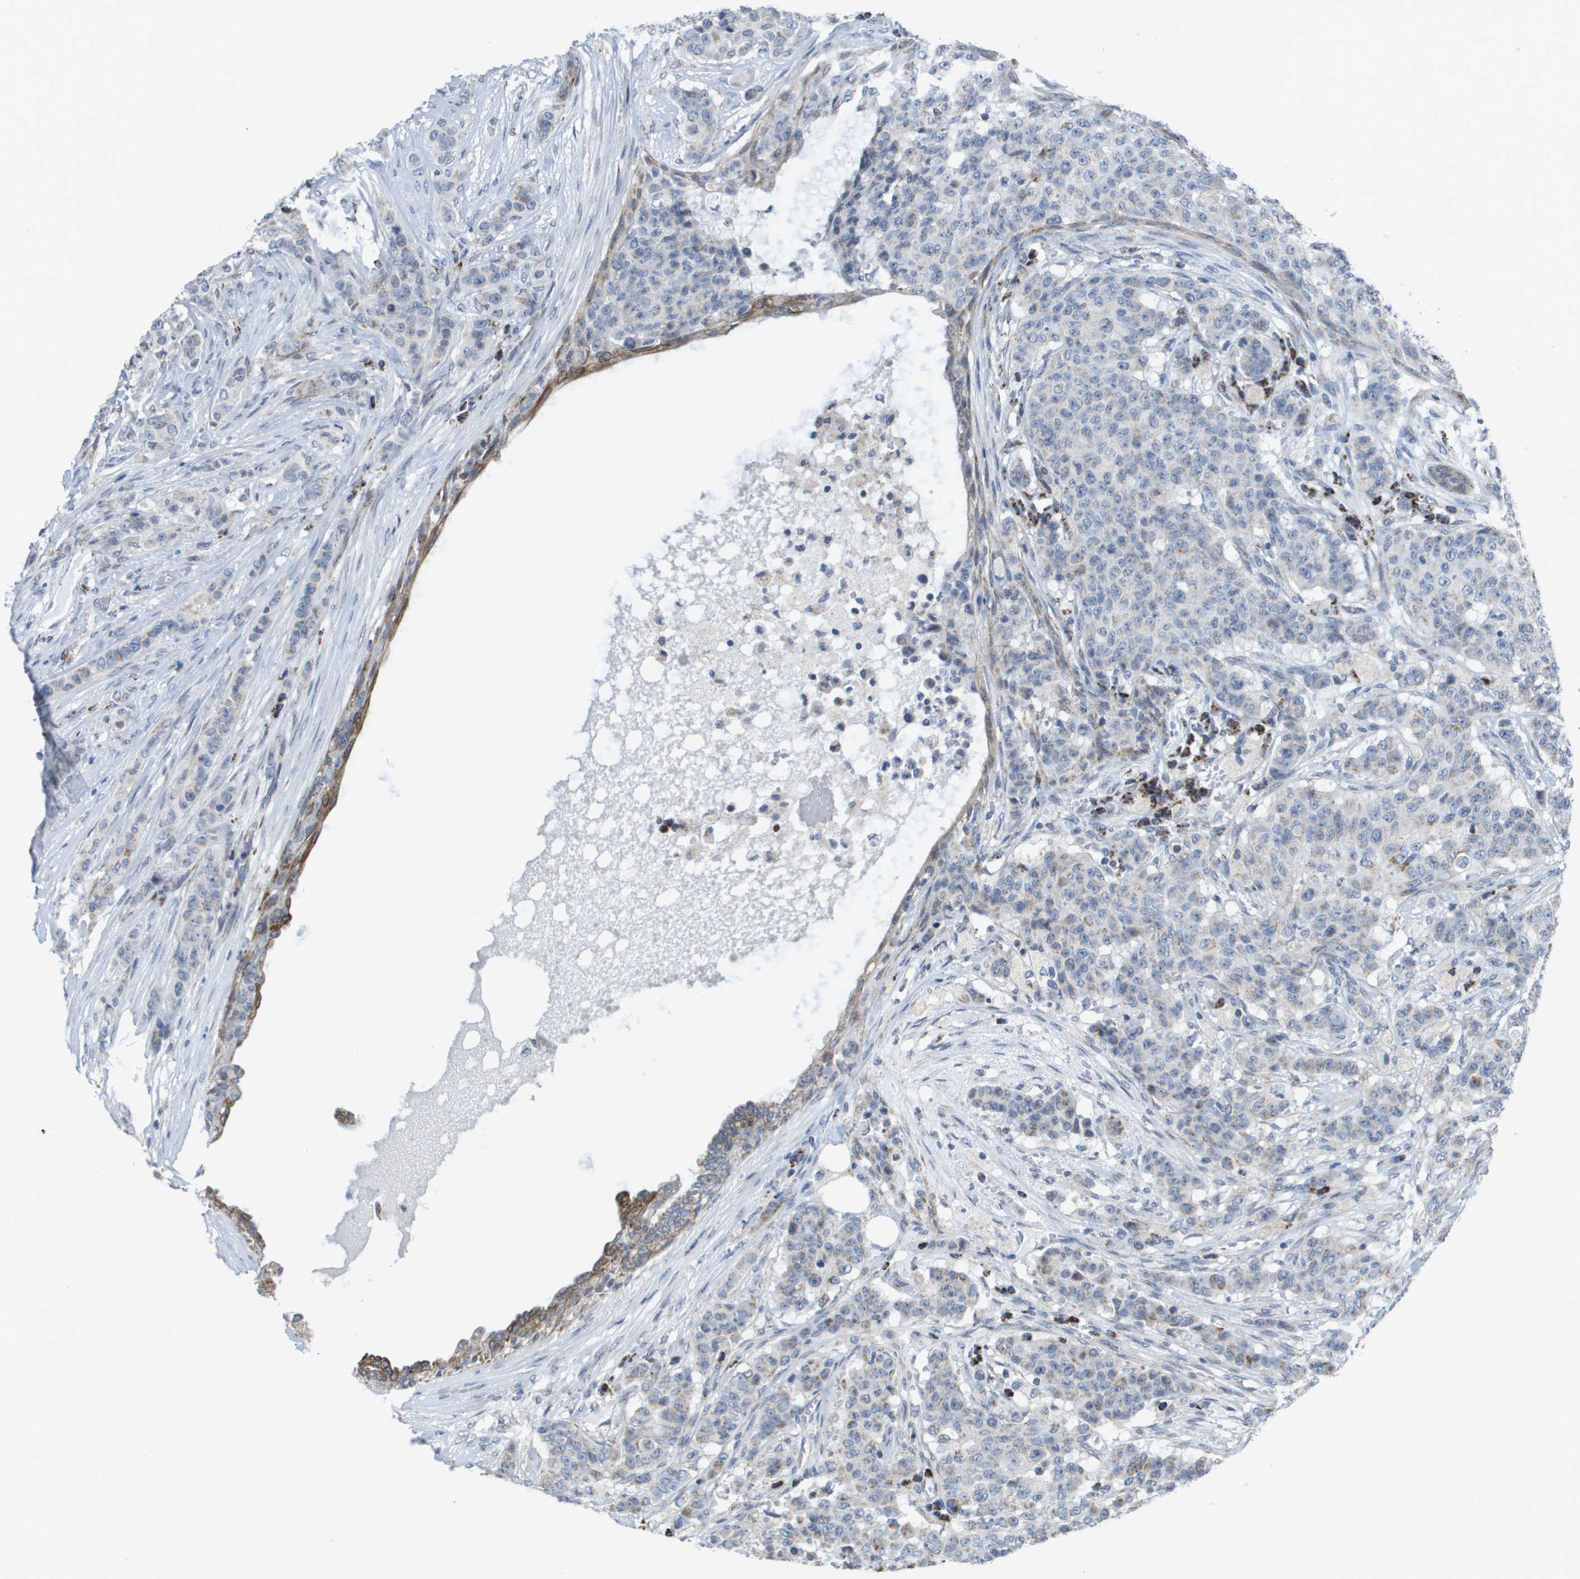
{"staining": {"intensity": "moderate", "quantity": "<25%", "location": "cytoplasmic/membranous"}, "tissue": "breast cancer", "cell_type": "Tumor cells", "image_type": "cancer", "snomed": [{"axis": "morphology", "description": "Normal tissue, NOS"}, {"axis": "morphology", "description": "Duct carcinoma"}, {"axis": "topography", "description": "Breast"}], "caption": "Human invasive ductal carcinoma (breast) stained with a protein marker exhibits moderate staining in tumor cells.", "gene": "TMEM223", "patient": {"sex": "female", "age": 40}}